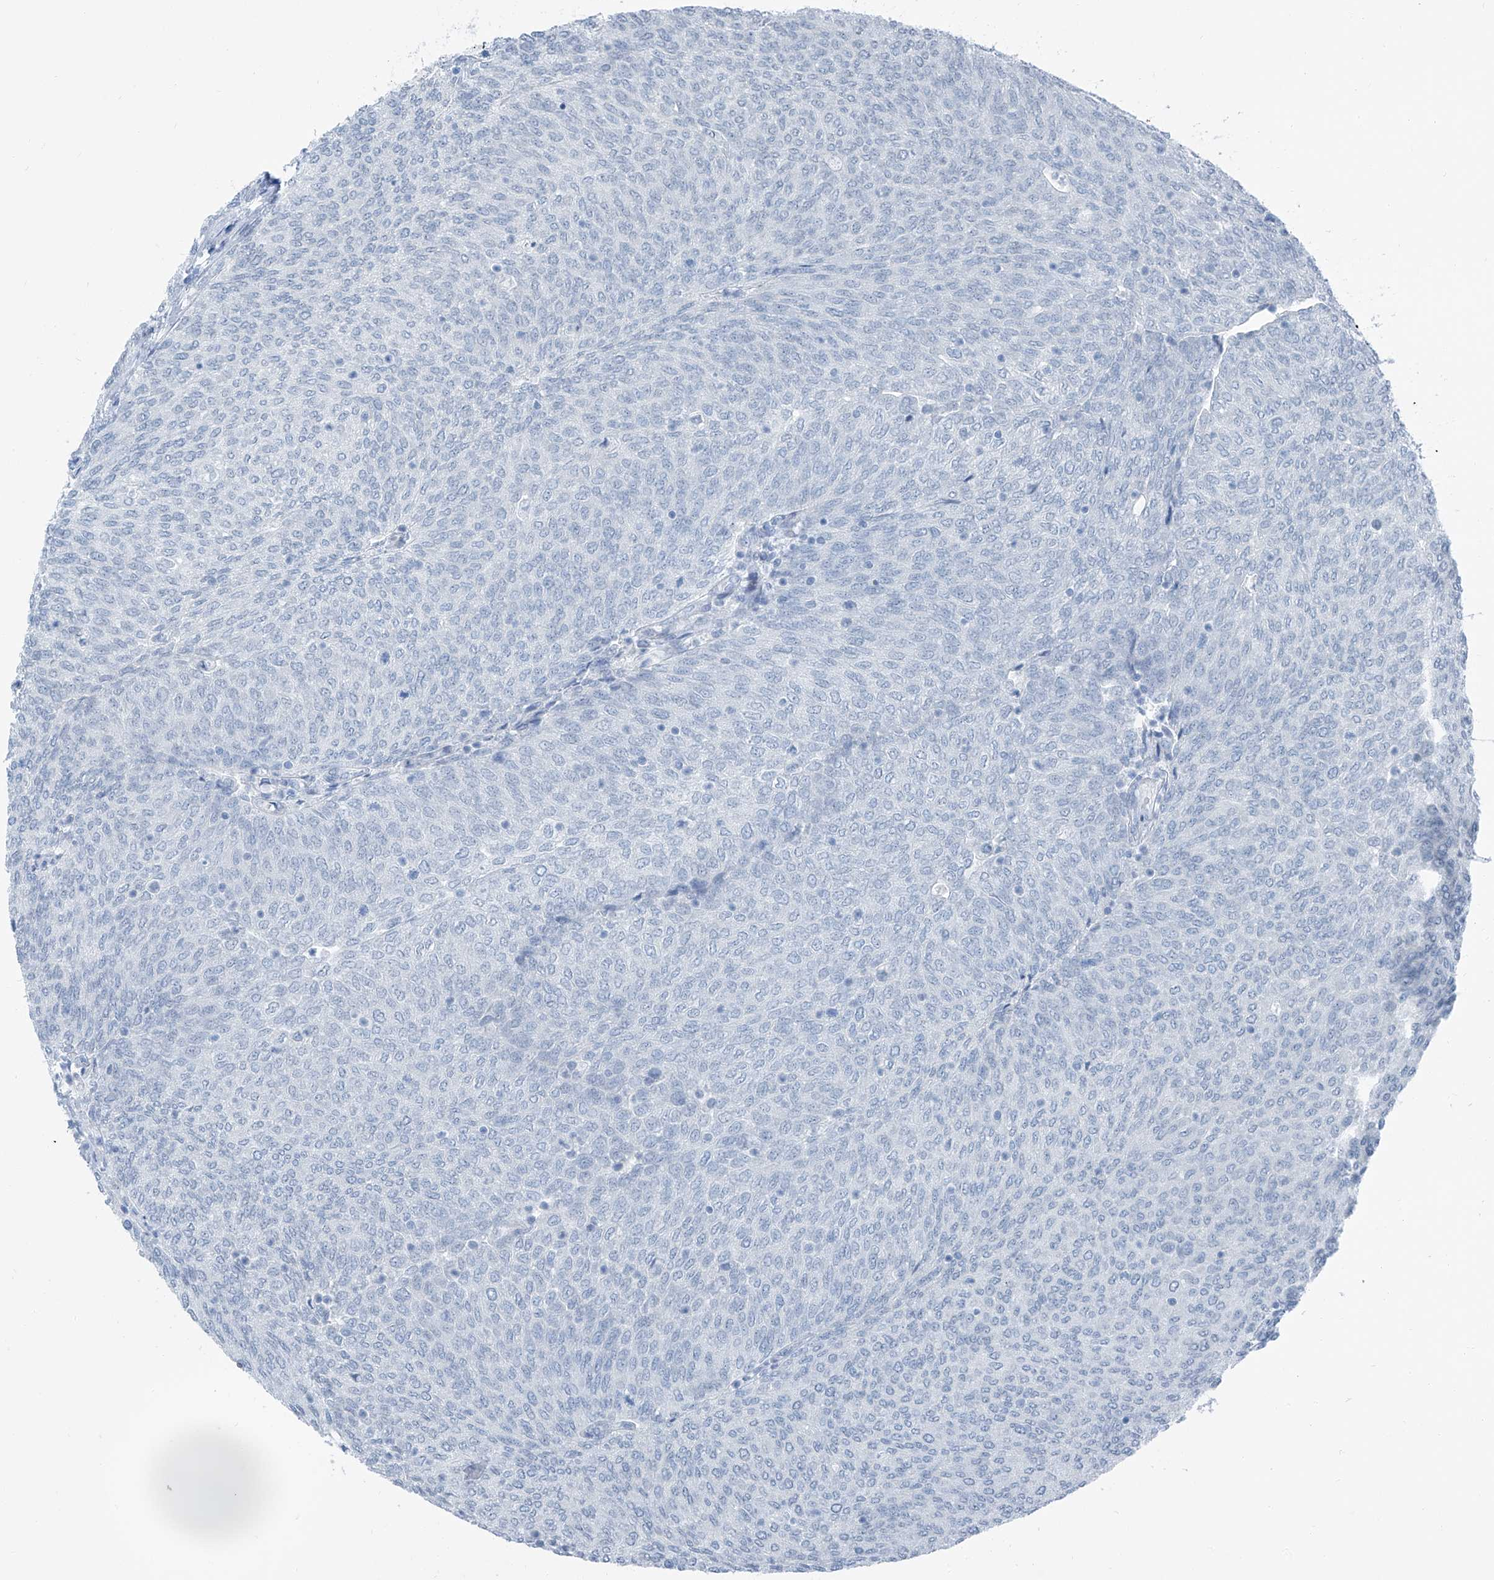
{"staining": {"intensity": "negative", "quantity": "none", "location": "none"}, "tissue": "urothelial cancer", "cell_type": "Tumor cells", "image_type": "cancer", "snomed": [{"axis": "morphology", "description": "Urothelial carcinoma, Low grade"}, {"axis": "topography", "description": "Urinary bladder"}], "caption": "There is no significant expression in tumor cells of low-grade urothelial carcinoma.", "gene": "RGN", "patient": {"sex": "female", "age": 79}}